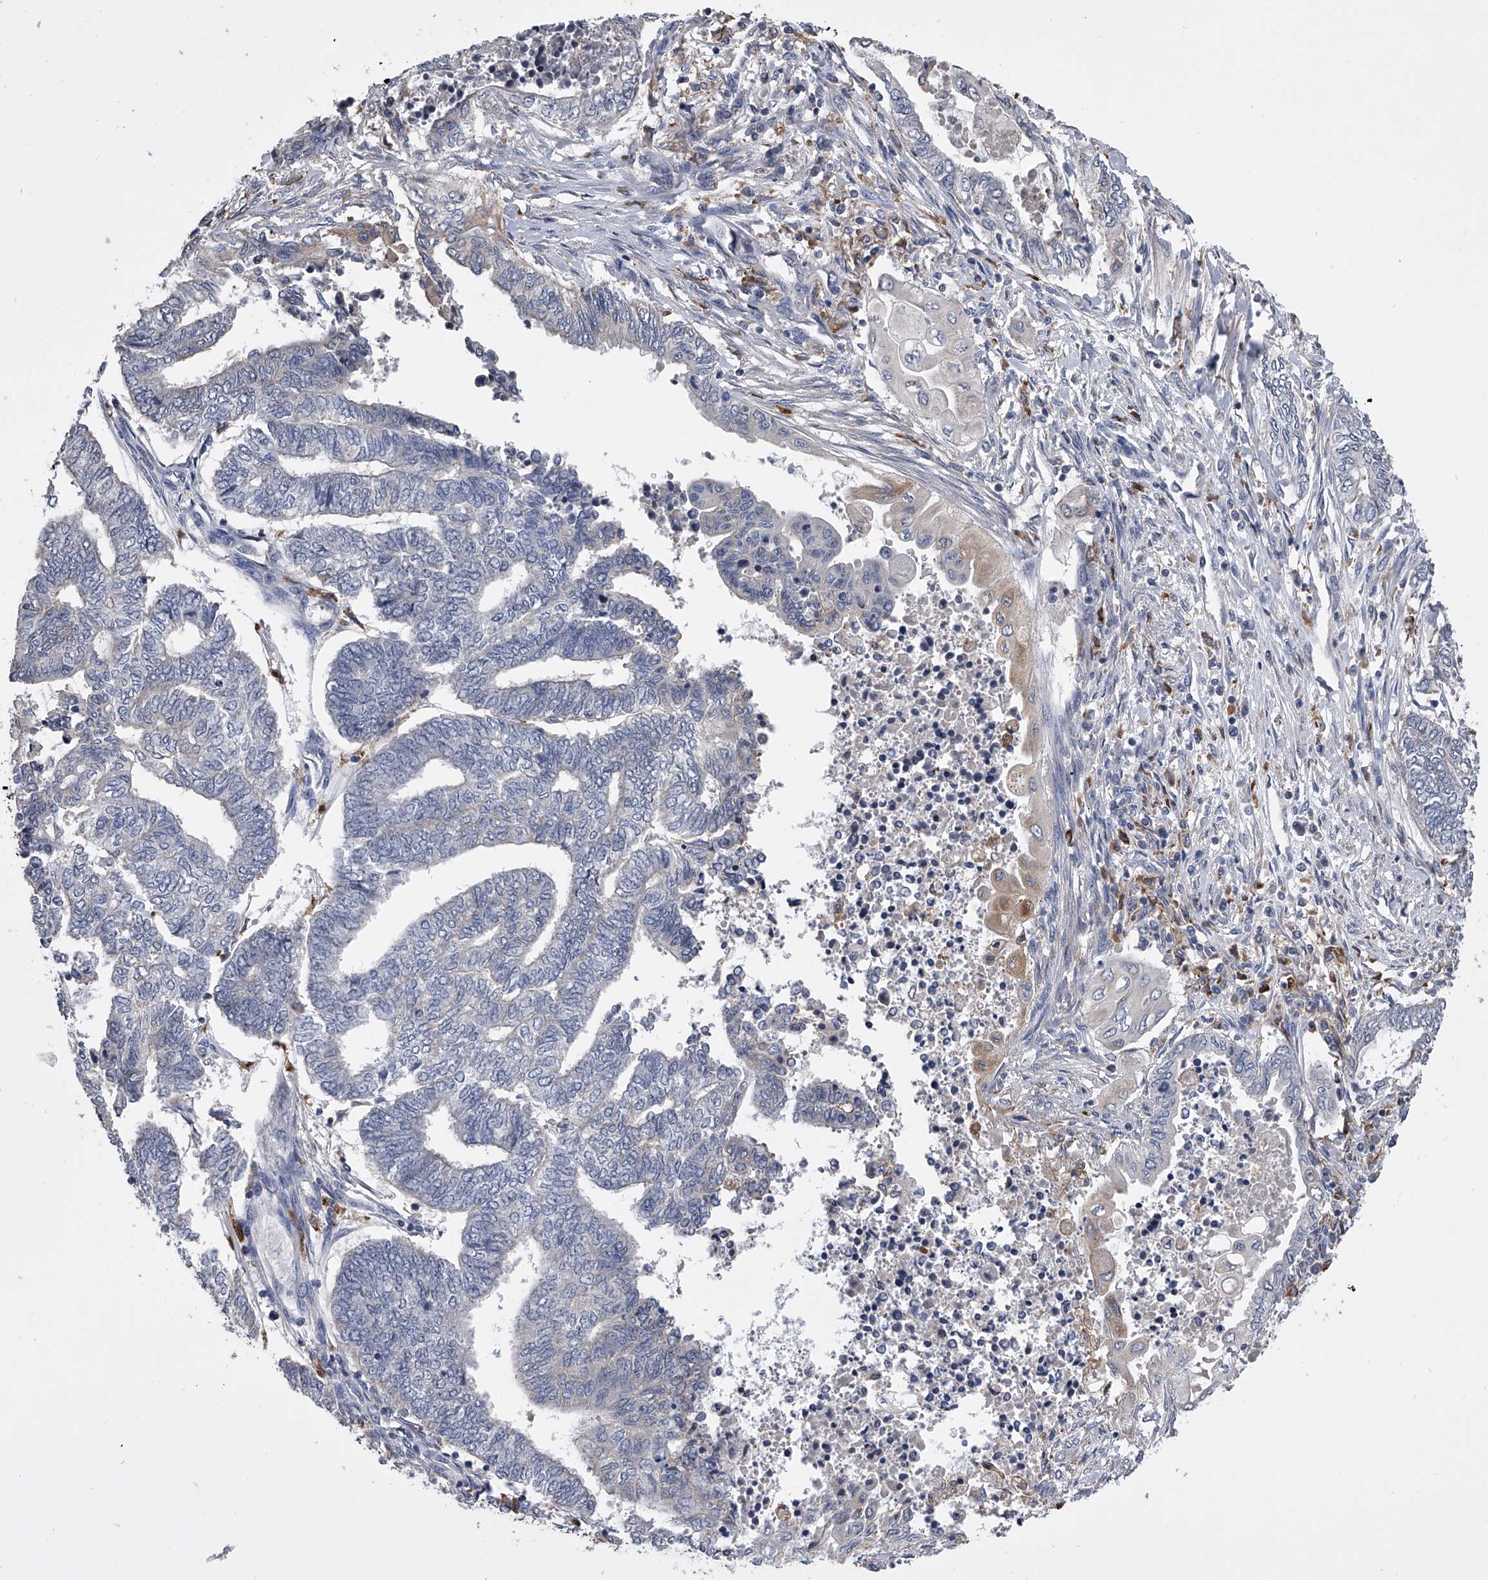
{"staining": {"intensity": "negative", "quantity": "none", "location": "none"}, "tissue": "endometrial cancer", "cell_type": "Tumor cells", "image_type": "cancer", "snomed": [{"axis": "morphology", "description": "Adenocarcinoma, NOS"}, {"axis": "topography", "description": "Uterus"}, {"axis": "topography", "description": "Endometrium"}], "caption": "Immunohistochemical staining of endometrial cancer displays no significant expression in tumor cells. (DAB (3,3'-diaminobenzidine) immunohistochemistry visualized using brightfield microscopy, high magnification).", "gene": "MAP4K3", "patient": {"sex": "female", "age": 70}}